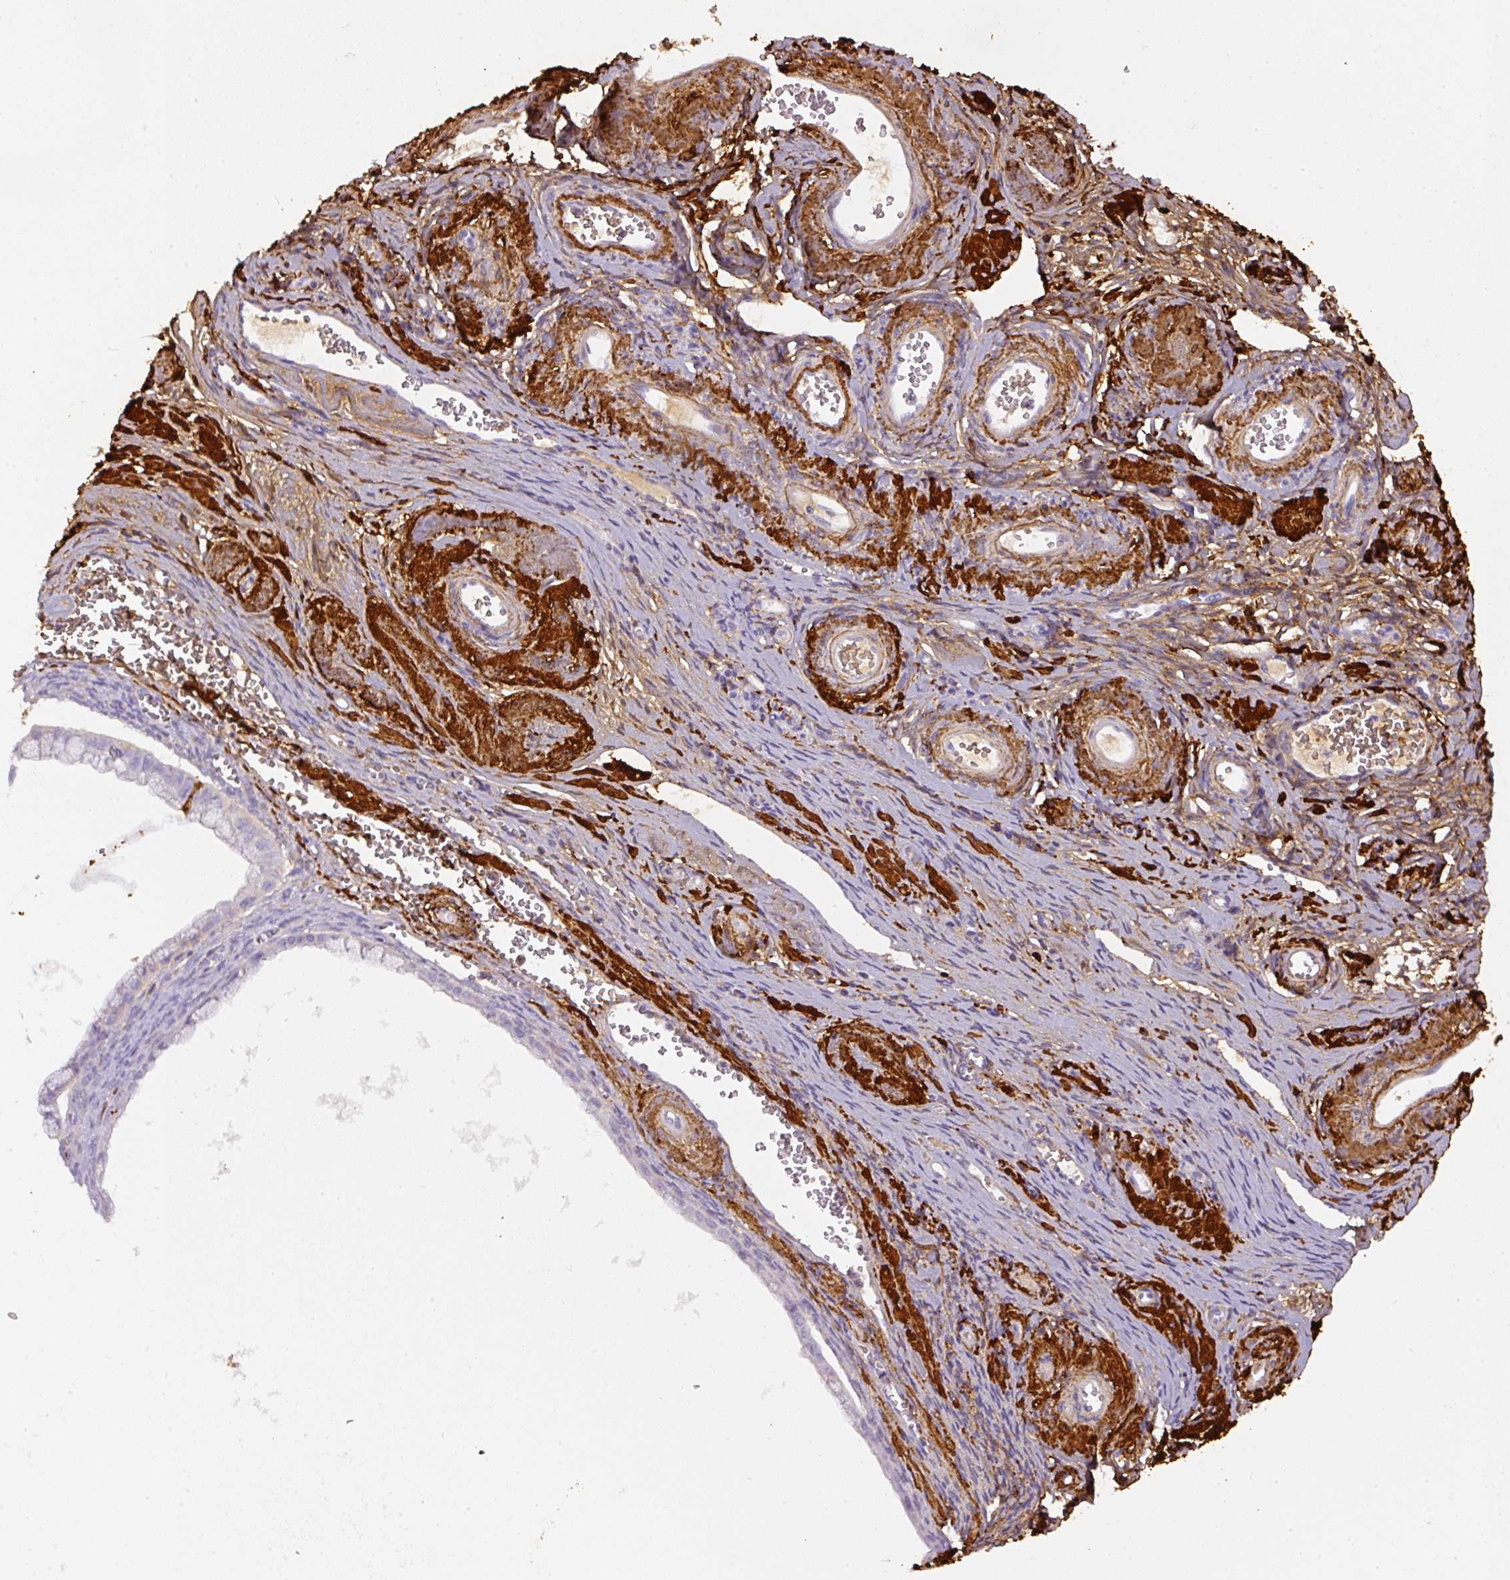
{"staining": {"intensity": "negative", "quantity": "none", "location": "none"}, "tissue": "ovarian cancer", "cell_type": "Tumor cells", "image_type": "cancer", "snomed": [{"axis": "morphology", "description": "Cystadenocarcinoma, mucinous, NOS"}, {"axis": "topography", "description": "Ovary"}], "caption": "Ovarian cancer (mucinous cystadenocarcinoma) was stained to show a protein in brown. There is no significant staining in tumor cells. The staining was performed using DAB to visualize the protein expression in brown, while the nuclei were stained in blue with hematoxylin (Magnification: 20x).", "gene": "APCS", "patient": {"sex": "female", "age": 59}}